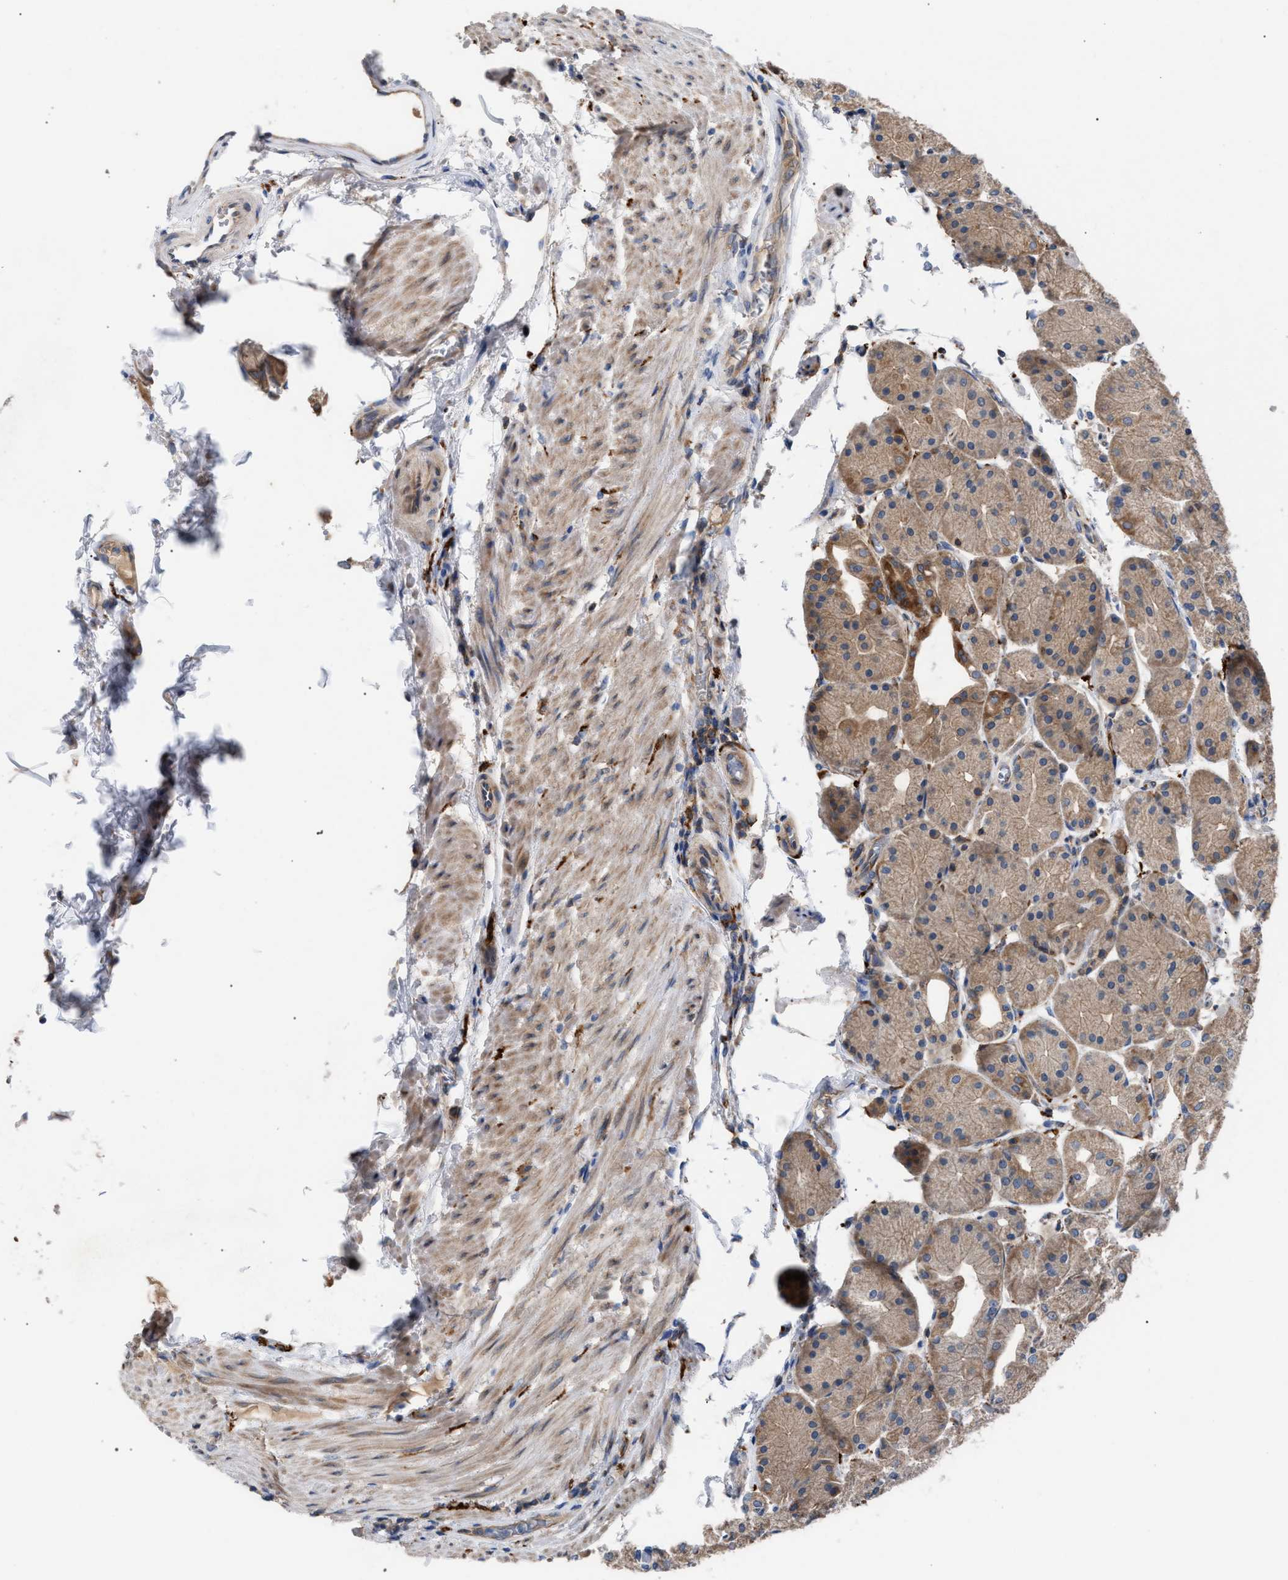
{"staining": {"intensity": "strong", "quantity": "<25%", "location": "cytoplasmic/membranous"}, "tissue": "stomach", "cell_type": "Glandular cells", "image_type": "normal", "snomed": [{"axis": "morphology", "description": "Normal tissue, NOS"}, {"axis": "topography", "description": "Stomach, upper"}], "caption": "Protein positivity by IHC shows strong cytoplasmic/membranous expression in about <25% of glandular cells in unremarkable stomach. The staining is performed using DAB (3,3'-diaminobenzidine) brown chromogen to label protein expression. The nuclei are counter-stained blue using hematoxylin.", "gene": "CDR2L", "patient": {"sex": "male", "age": 72}}